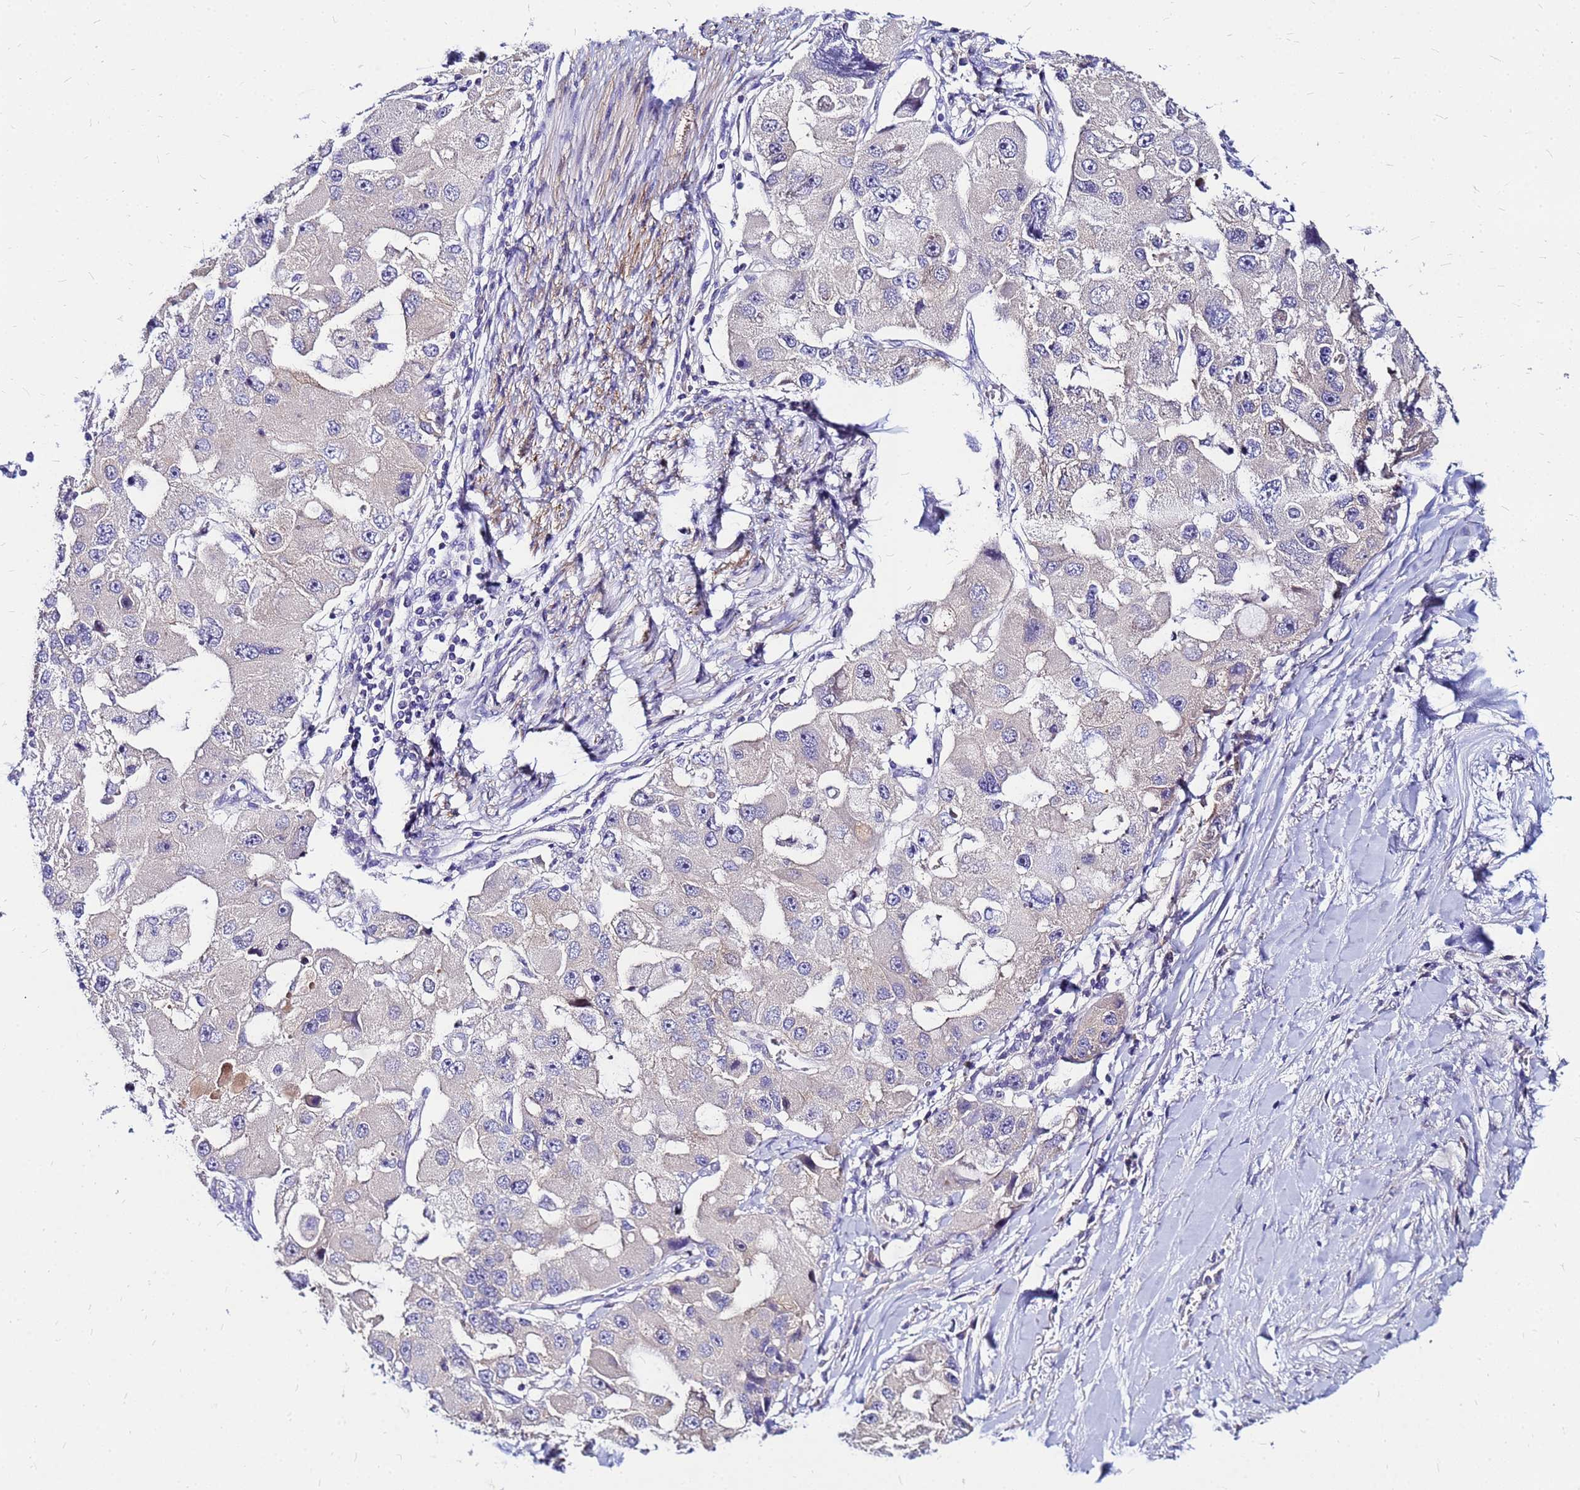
{"staining": {"intensity": "negative", "quantity": "none", "location": "none"}, "tissue": "lung cancer", "cell_type": "Tumor cells", "image_type": "cancer", "snomed": [{"axis": "morphology", "description": "Adenocarcinoma, NOS"}, {"axis": "topography", "description": "Lung"}], "caption": "Immunohistochemical staining of adenocarcinoma (lung) displays no significant staining in tumor cells. (Brightfield microscopy of DAB (3,3'-diaminobenzidine) immunohistochemistry at high magnification).", "gene": "ARHGEF5", "patient": {"sex": "female", "age": 54}}